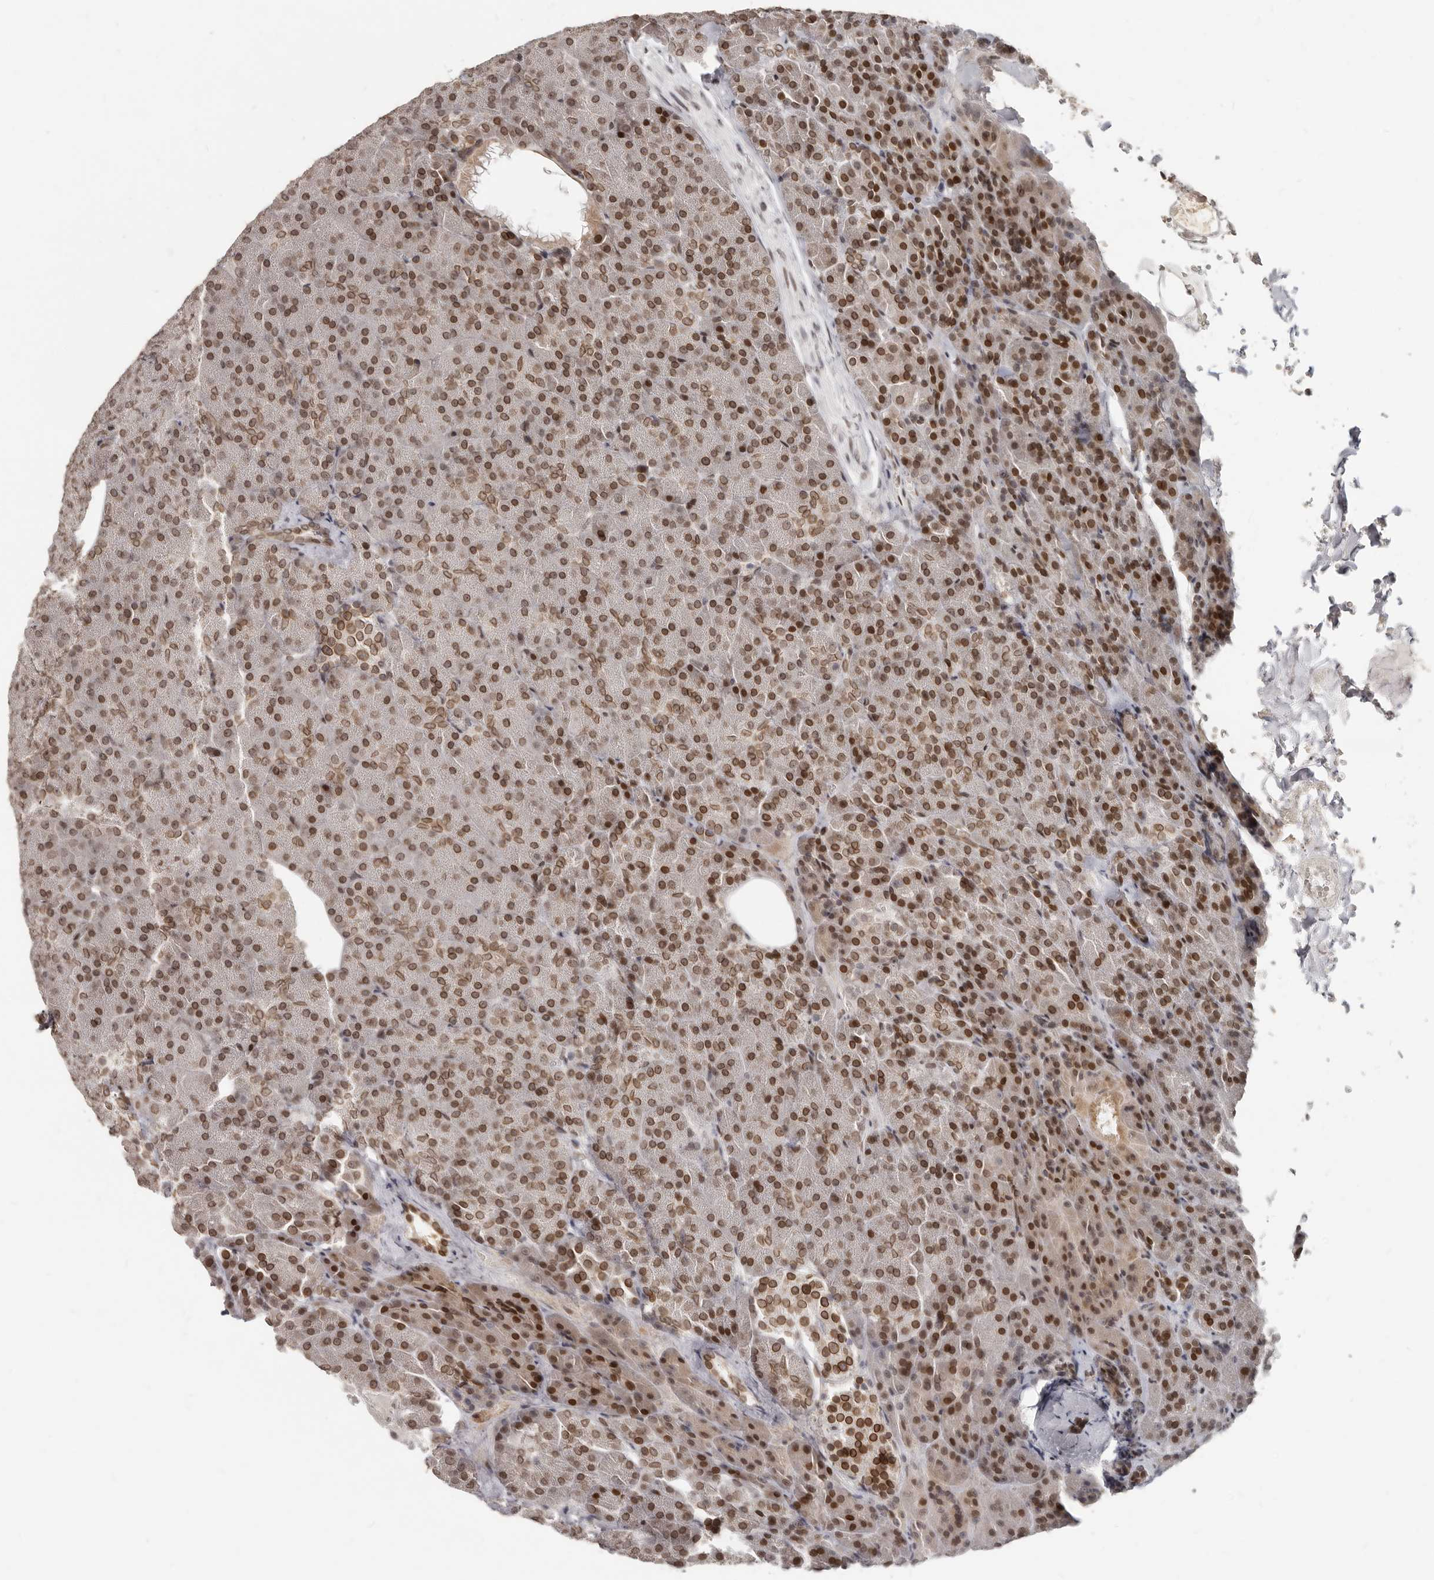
{"staining": {"intensity": "moderate", "quantity": ">75%", "location": "cytoplasmic/membranous,nuclear"}, "tissue": "pancreas", "cell_type": "Exocrine glandular cells", "image_type": "normal", "snomed": [{"axis": "morphology", "description": "Normal tissue, NOS"}, {"axis": "morphology", "description": "Carcinoid, malignant, NOS"}, {"axis": "topography", "description": "Pancreas"}], "caption": "DAB immunohistochemical staining of unremarkable human pancreas shows moderate cytoplasmic/membranous,nuclear protein expression in about >75% of exocrine glandular cells. The protein is stained brown, and the nuclei are stained in blue (DAB (3,3'-diaminobenzidine) IHC with brightfield microscopy, high magnification).", "gene": "NUP153", "patient": {"sex": "female", "age": 35}}